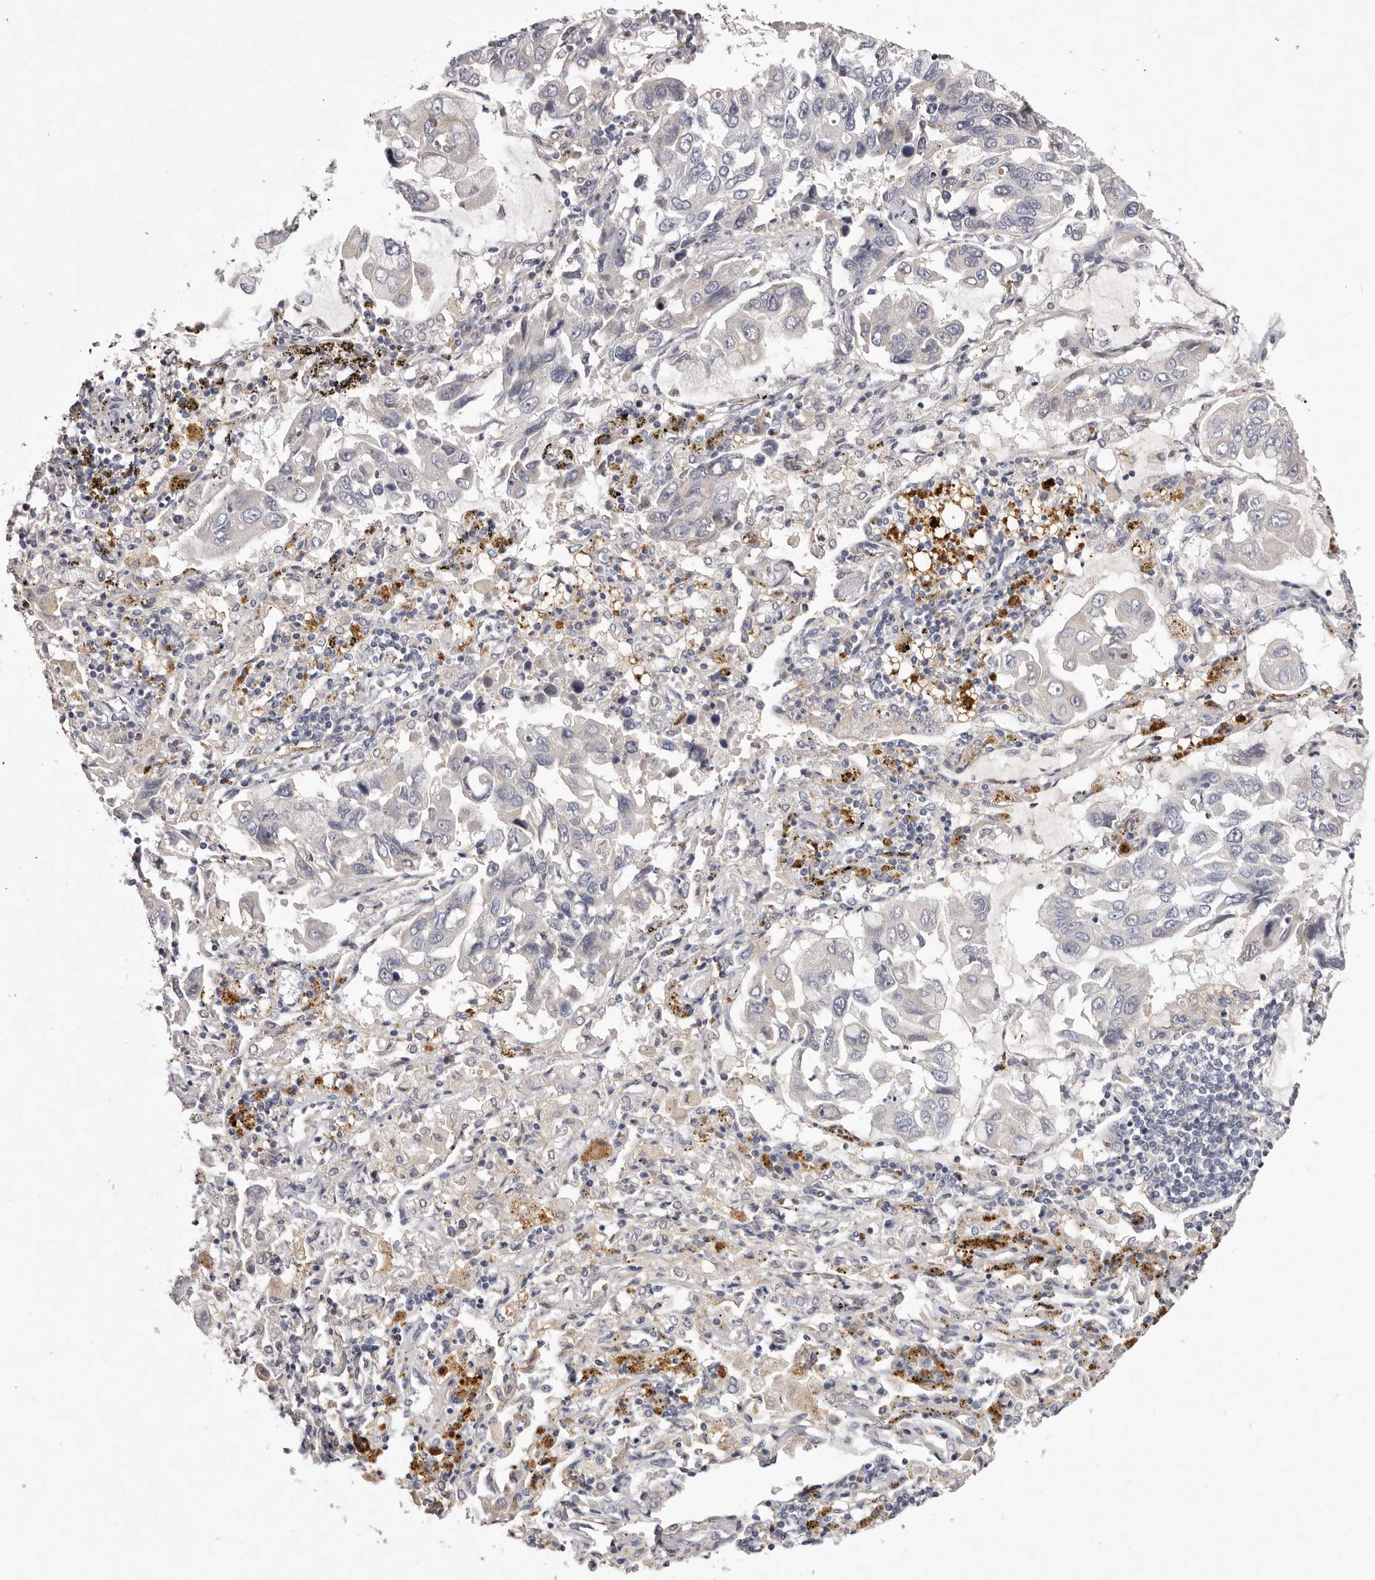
{"staining": {"intensity": "negative", "quantity": "none", "location": "none"}, "tissue": "lung cancer", "cell_type": "Tumor cells", "image_type": "cancer", "snomed": [{"axis": "morphology", "description": "Adenocarcinoma, NOS"}, {"axis": "topography", "description": "Lung"}], "caption": "An image of human adenocarcinoma (lung) is negative for staining in tumor cells. (Brightfield microscopy of DAB (3,3'-diaminobenzidine) immunohistochemistry at high magnification).", "gene": "GARNL3", "patient": {"sex": "male", "age": 64}}